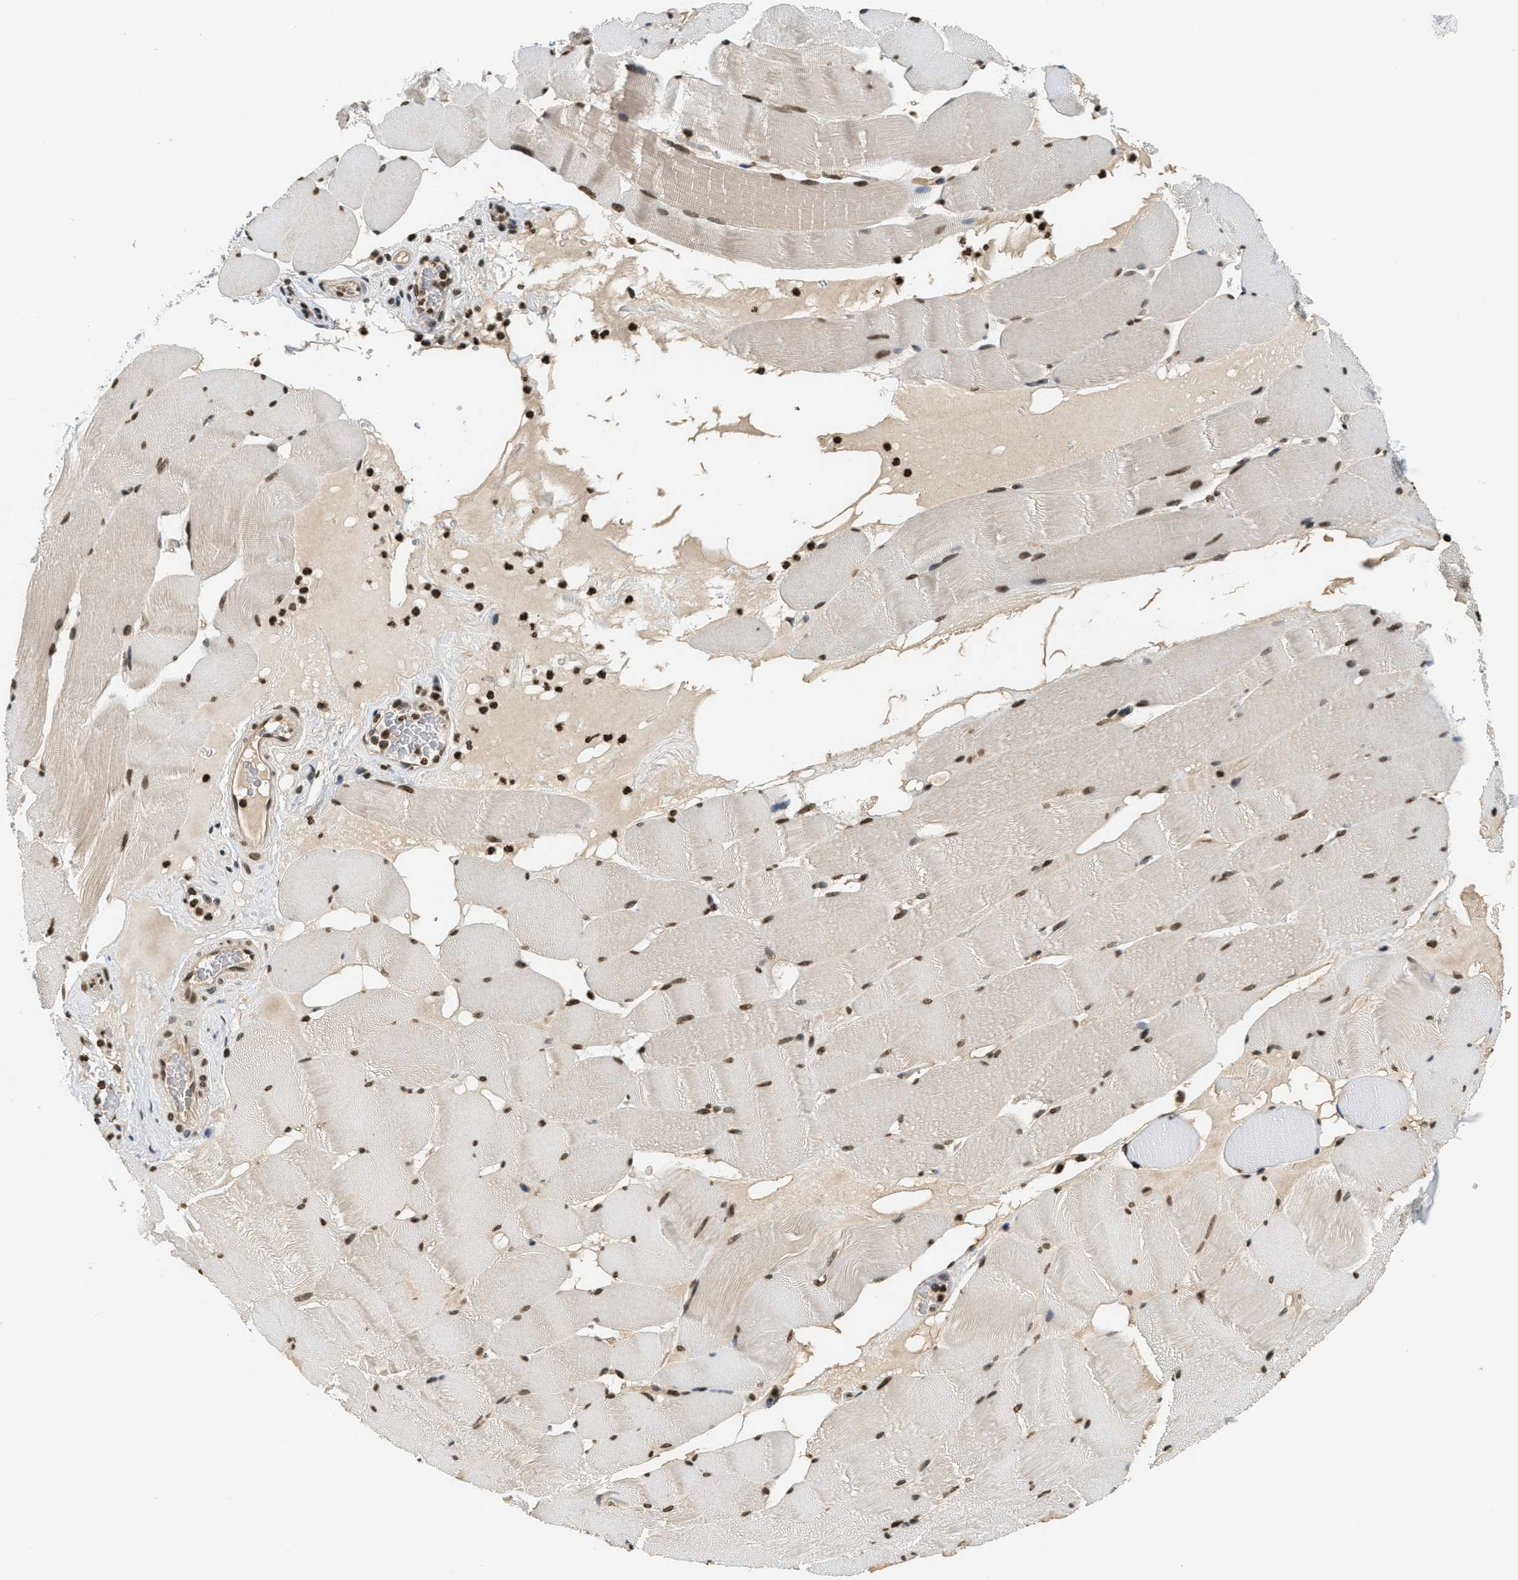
{"staining": {"intensity": "moderate", "quantity": ">75%", "location": "nuclear"}, "tissue": "skeletal muscle", "cell_type": "Myocytes", "image_type": "normal", "snomed": [{"axis": "morphology", "description": "Normal tissue, NOS"}, {"axis": "topography", "description": "Skeletal muscle"}], "caption": "Immunohistochemistry (IHC) of benign skeletal muscle exhibits medium levels of moderate nuclear expression in approximately >75% of myocytes.", "gene": "LDB2", "patient": {"sex": "male", "age": 62}}